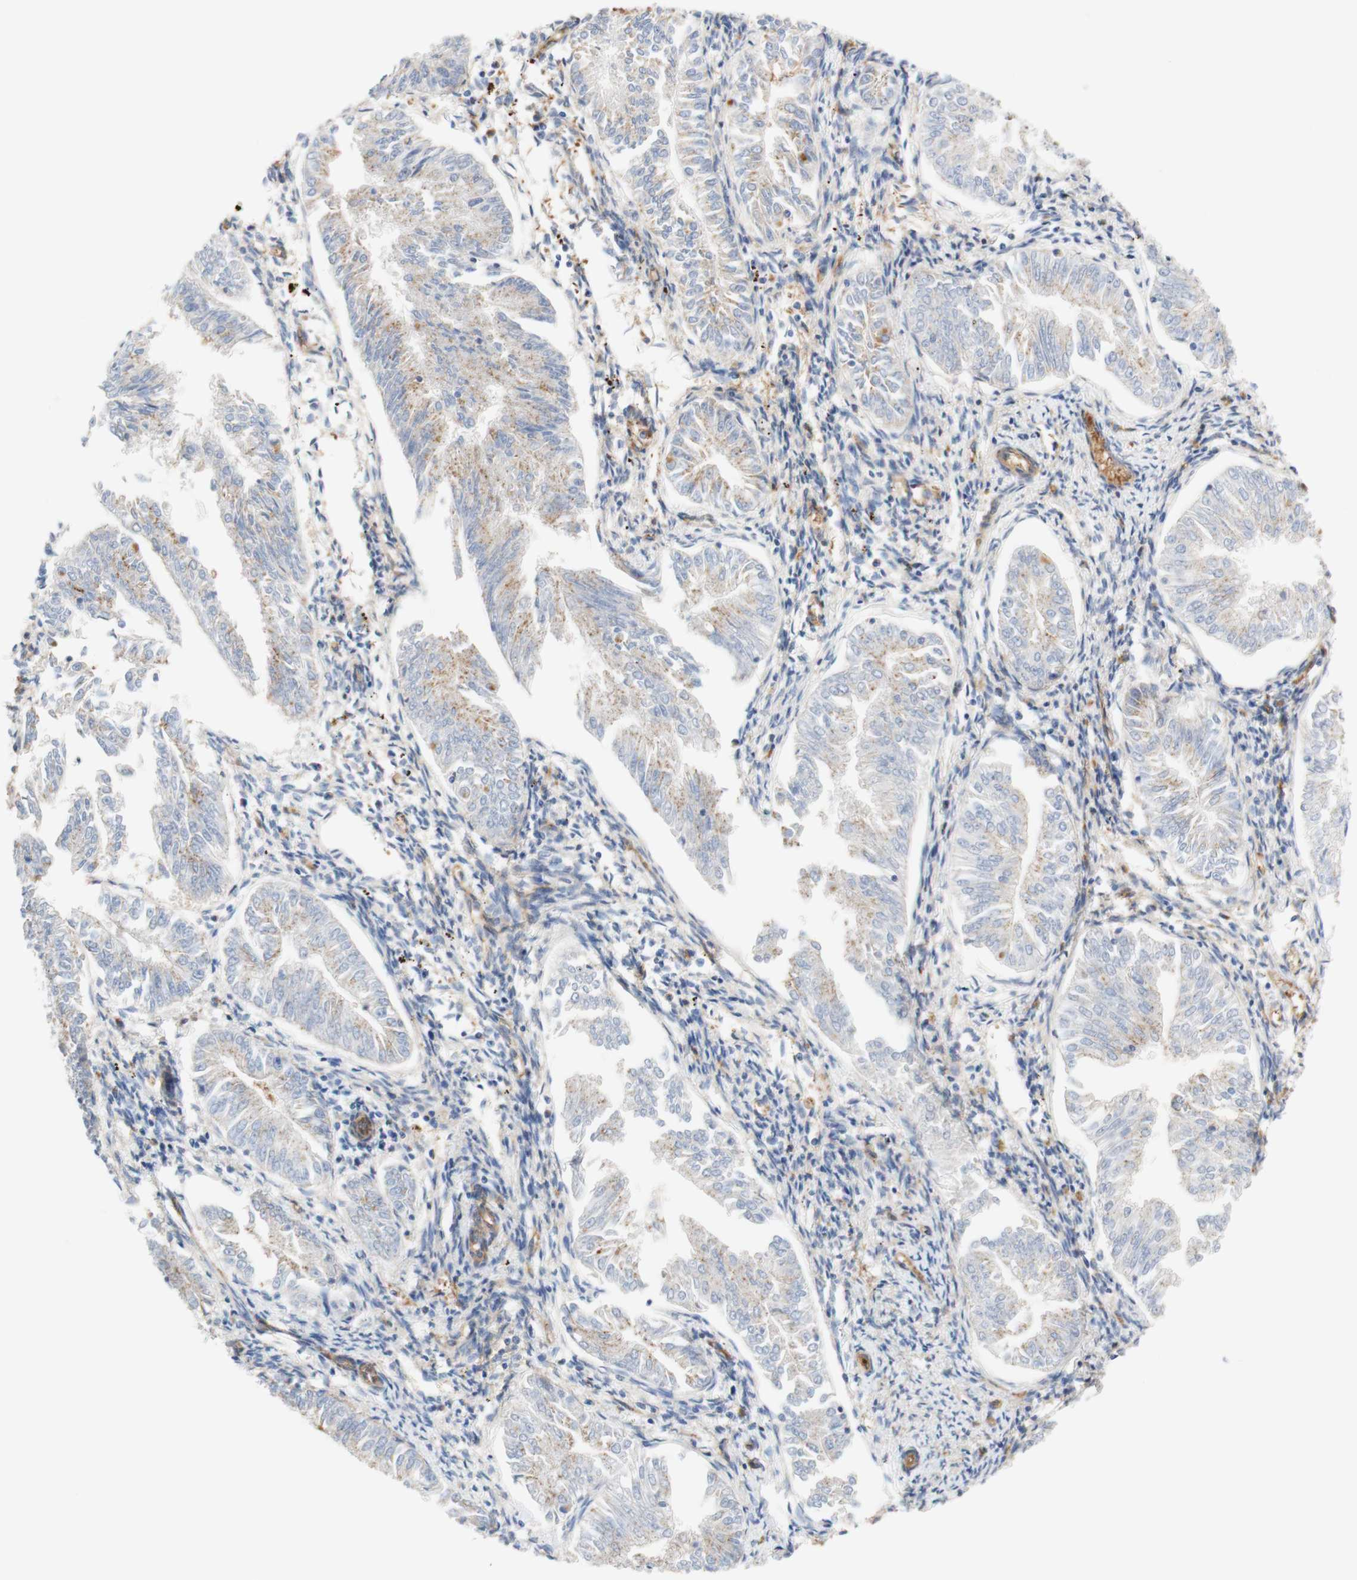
{"staining": {"intensity": "weak", "quantity": "<25%", "location": "cytoplasmic/membranous"}, "tissue": "endometrial cancer", "cell_type": "Tumor cells", "image_type": "cancer", "snomed": [{"axis": "morphology", "description": "Adenocarcinoma, NOS"}, {"axis": "topography", "description": "Endometrium"}], "caption": "This image is of endometrial cancer (adenocarcinoma) stained with IHC to label a protein in brown with the nuclei are counter-stained blue. There is no expression in tumor cells. Nuclei are stained in blue.", "gene": "STOM", "patient": {"sex": "female", "age": 53}}